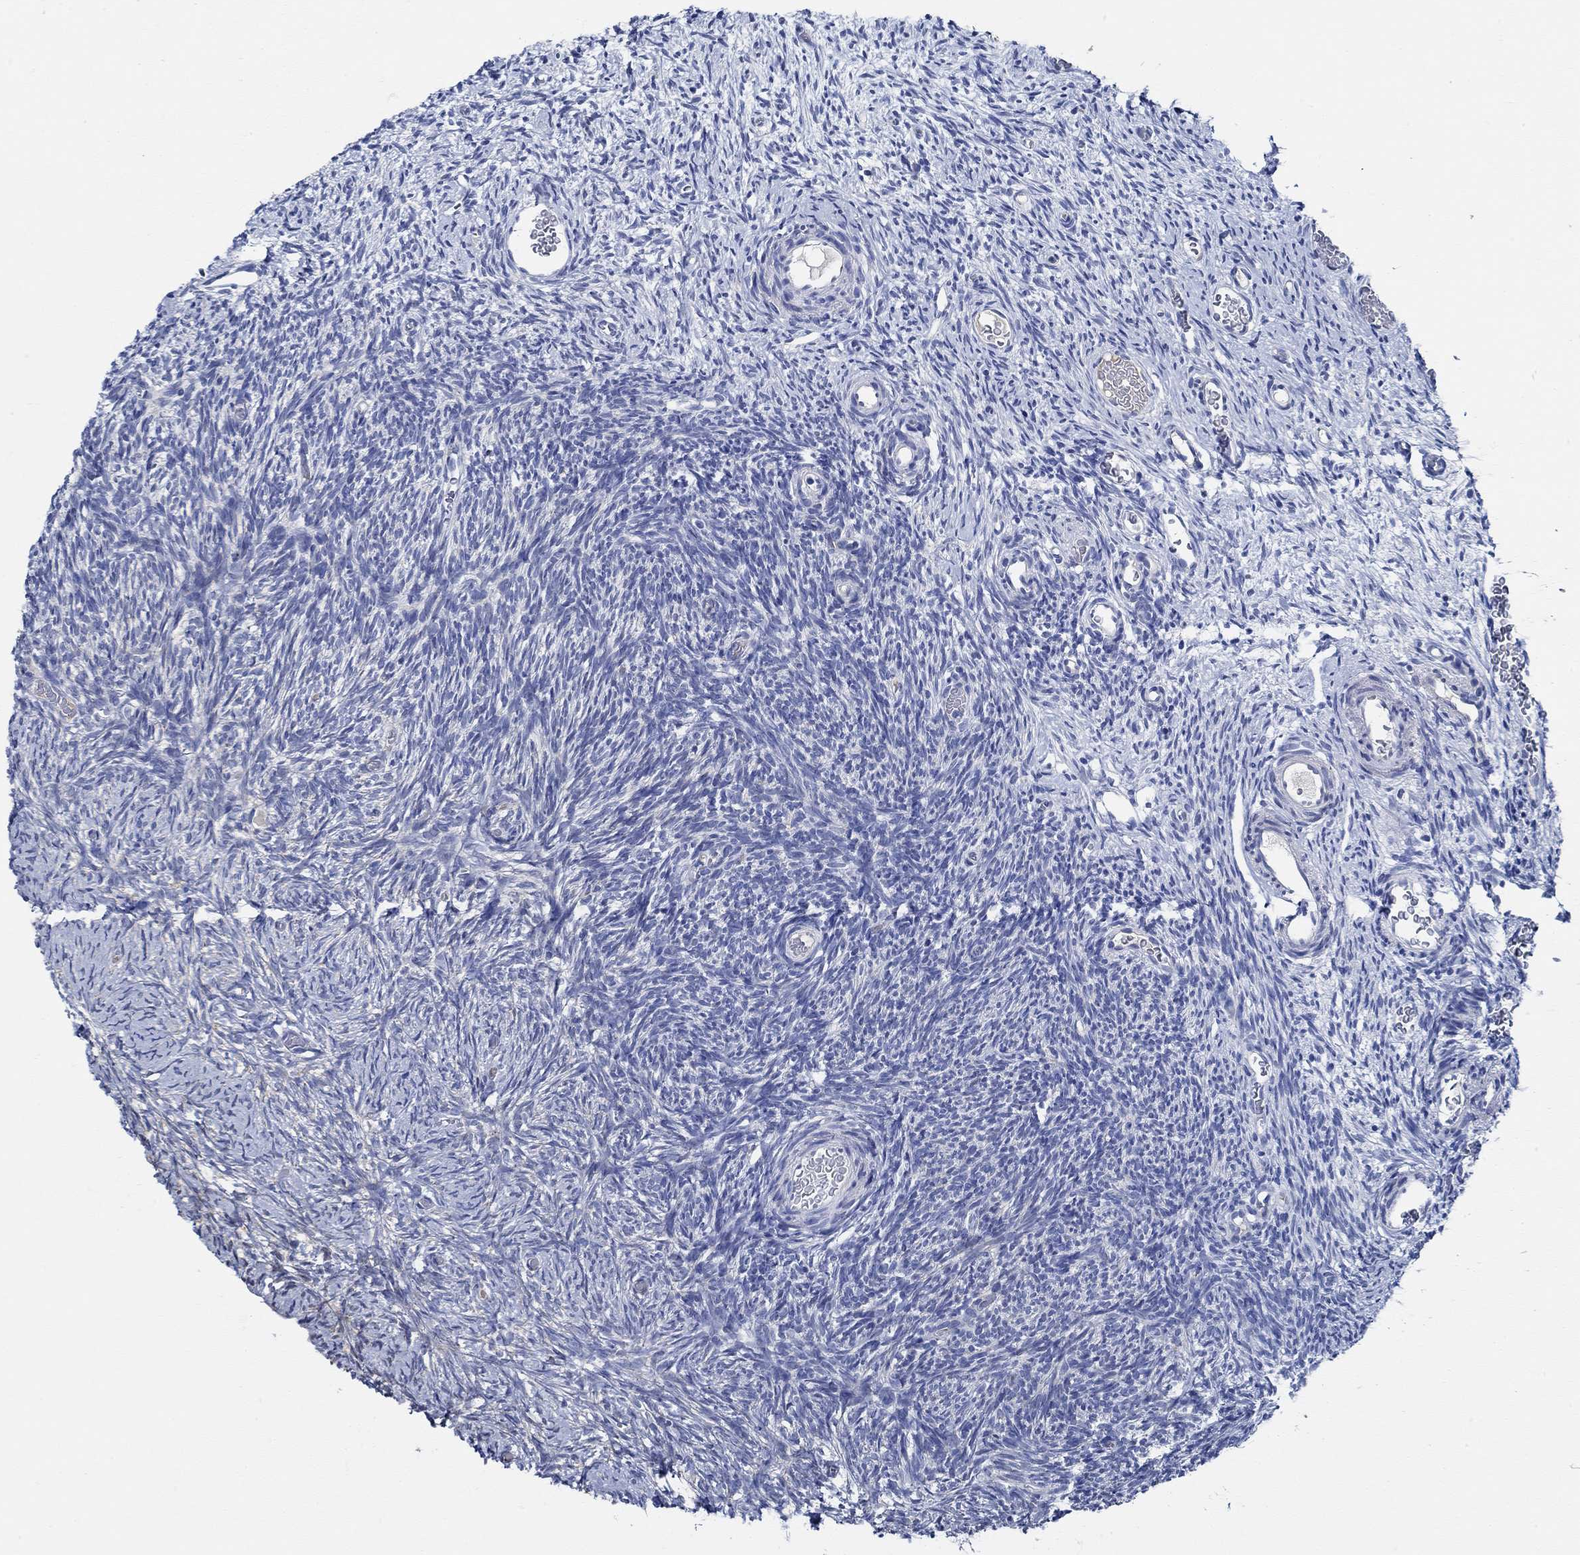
{"staining": {"intensity": "negative", "quantity": "none", "location": "none"}, "tissue": "ovary", "cell_type": "Follicle cells", "image_type": "normal", "snomed": [{"axis": "morphology", "description": "Normal tissue, NOS"}, {"axis": "topography", "description": "Ovary"}], "caption": "Immunohistochemical staining of benign ovary shows no significant staining in follicle cells.", "gene": "HECW2", "patient": {"sex": "female", "age": 39}}